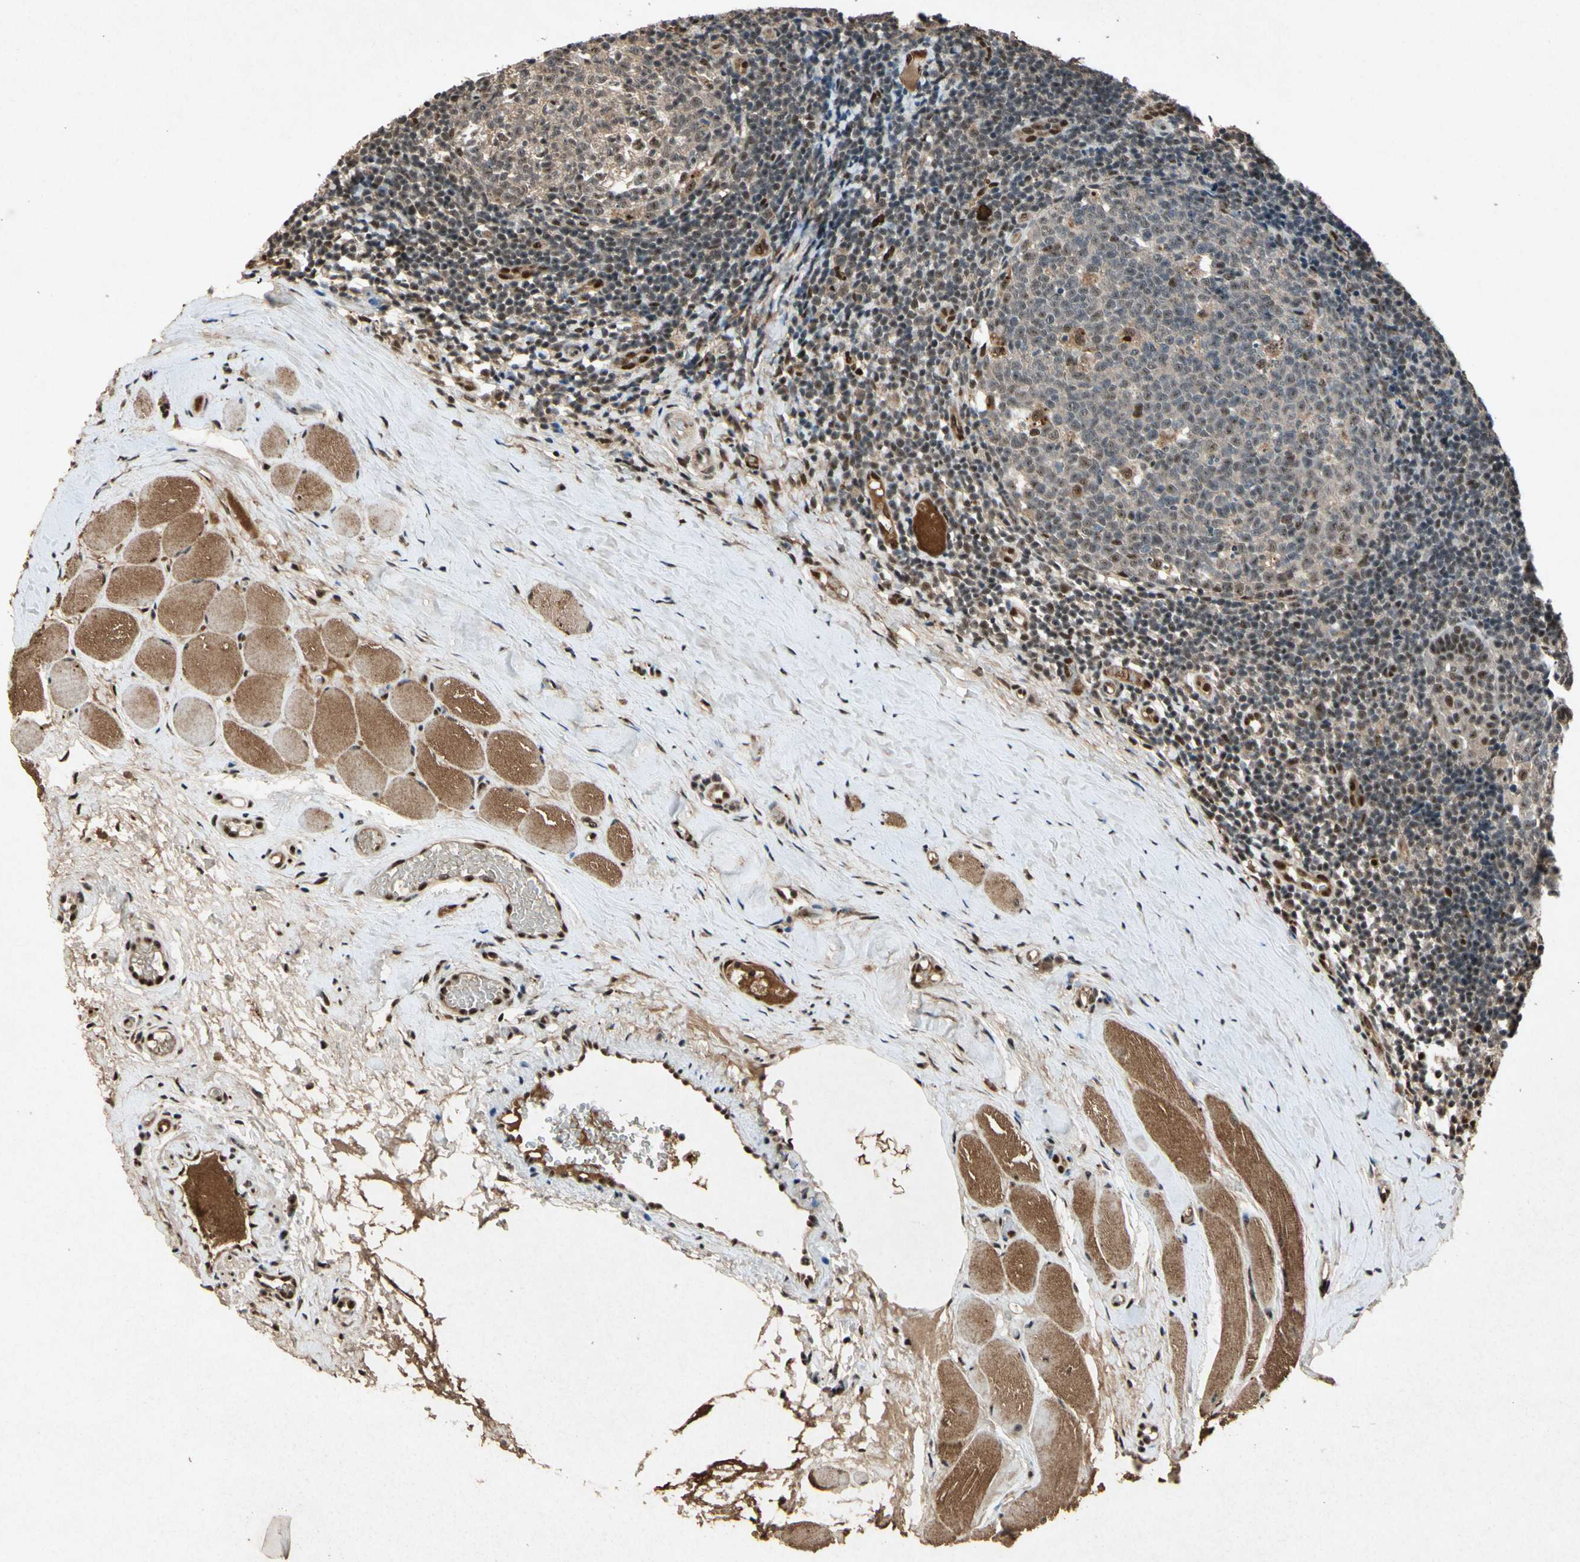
{"staining": {"intensity": "weak", "quantity": ">75%", "location": "cytoplasmic/membranous,nuclear"}, "tissue": "tonsil", "cell_type": "Germinal center cells", "image_type": "normal", "snomed": [{"axis": "morphology", "description": "Normal tissue, NOS"}, {"axis": "topography", "description": "Tonsil"}], "caption": "Immunohistochemical staining of unremarkable human tonsil demonstrates low levels of weak cytoplasmic/membranous,nuclear positivity in approximately >75% of germinal center cells. The staining is performed using DAB brown chromogen to label protein expression. The nuclei are counter-stained blue using hematoxylin.", "gene": "PML", "patient": {"sex": "female", "age": 19}}